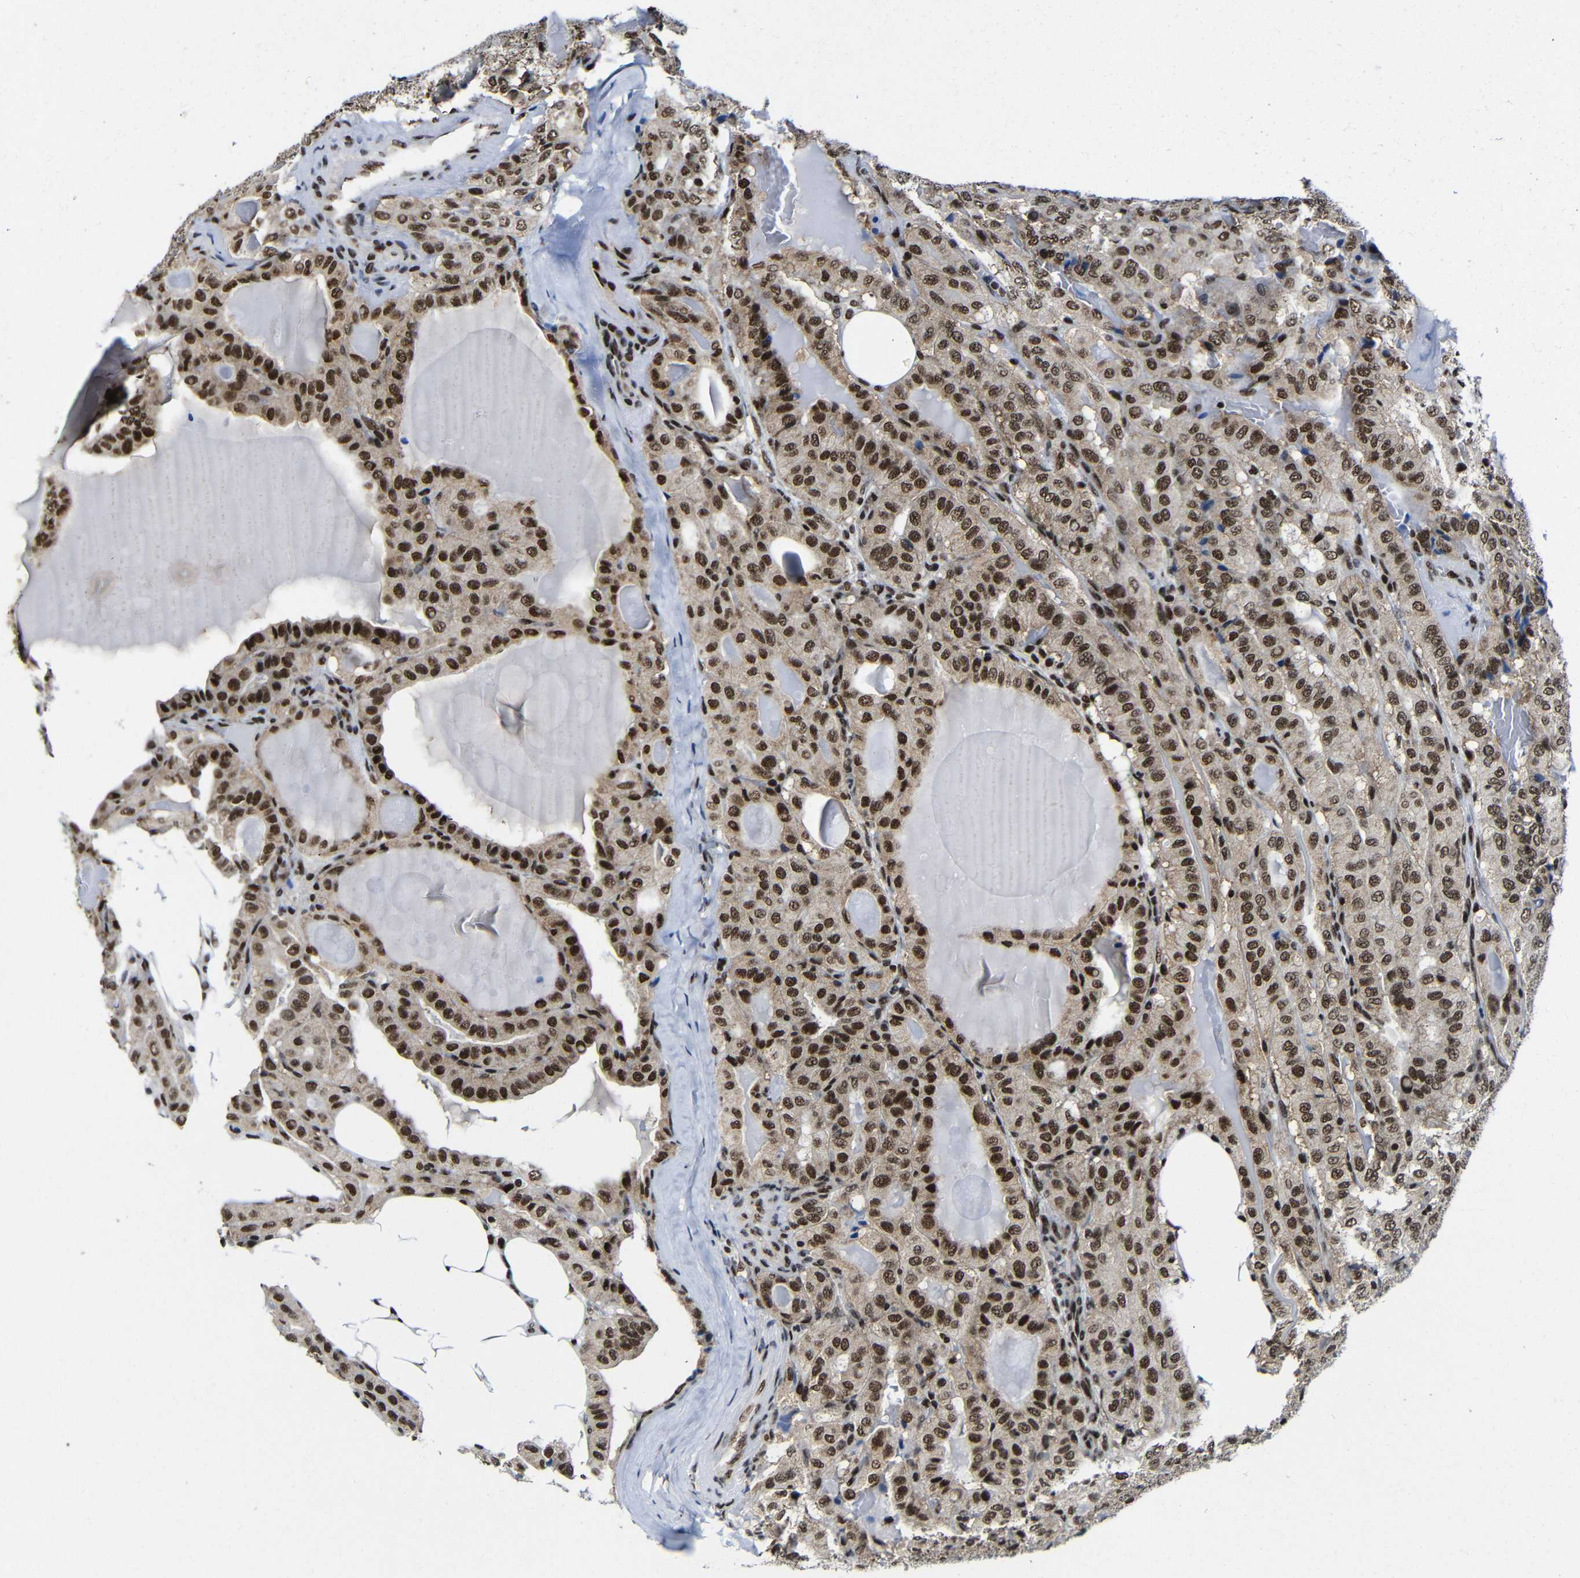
{"staining": {"intensity": "strong", "quantity": ">75%", "location": "nuclear"}, "tissue": "thyroid cancer", "cell_type": "Tumor cells", "image_type": "cancer", "snomed": [{"axis": "morphology", "description": "Papillary adenocarcinoma, NOS"}, {"axis": "topography", "description": "Thyroid gland"}], "caption": "Immunohistochemical staining of human thyroid cancer (papillary adenocarcinoma) demonstrates strong nuclear protein expression in about >75% of tumor cells. The staining is performed using DAB brown chromogen to label protein expression. The nuclei are counter-stained blue using hematoxylin.", "gene": "PTBP1", "patient": {"sex": "male", "age": 77}}